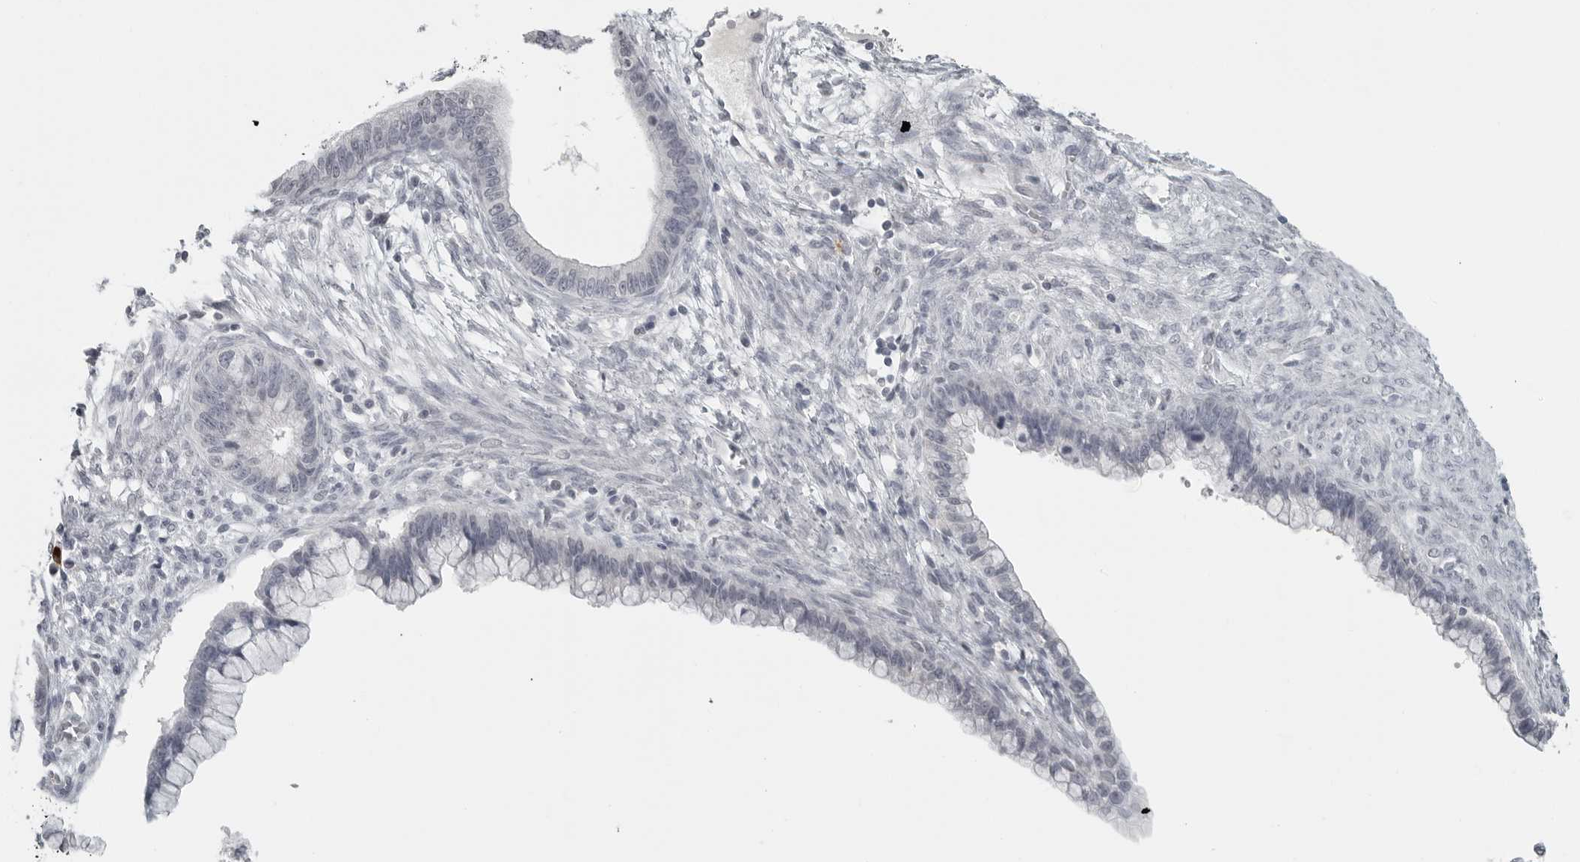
{"staining": {"intensity": "negative", "quantity": "none", "location": "none"}, "tissue": "cervical cancer", "cell_type": "Tumor cells", "image_type": "cancer", "snomed": [{"axis": "morphology", "description": "Adenocarcinoma, NOS"}, {"axis": "topography", "description": "Cervix"}], "caption": "Cervical adenocarcinoma stained for a protein using immunohistochemistry displays no positivity tumor cells.", "gene": "BPIFA1", "patient": {"sex": "female", "age": 44}}